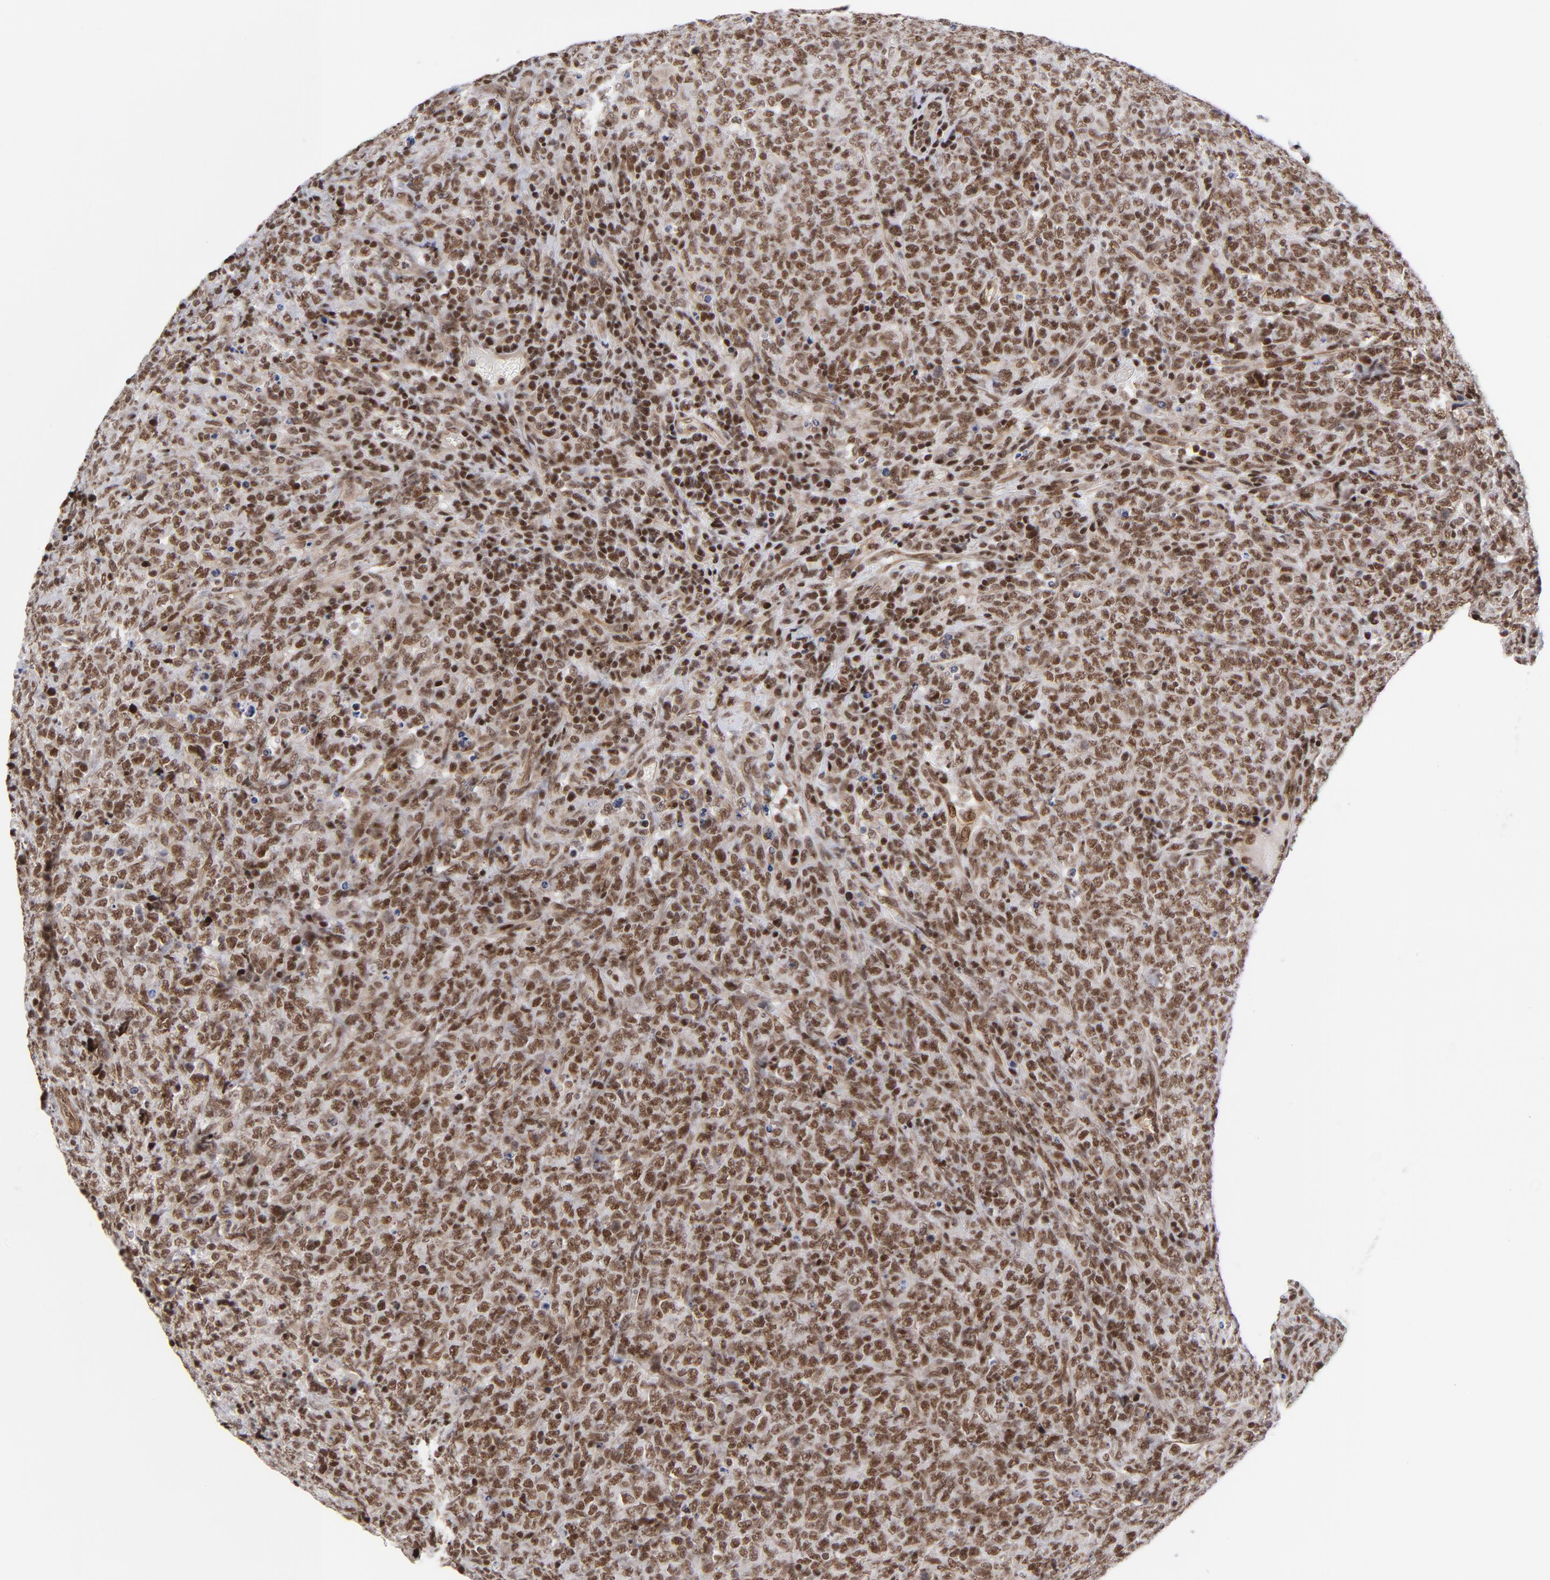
{"staining": {"intensity": "strong", "quantity": ">75%", "location": "nuclear"}, "tissue": "lymphoma", "cell_type": "Tumor cells", "image_type": "cancer", "snomed": [{"axis": "morphology", "description": "Malignant lymphoma, non-Hodgkin's type, High grade"}, {"axis": "topography", "description": "Tonsil"}], "caption": "Protein staining exhibits strong nuclear staining in approximately >75% of tumor cells in lymphoma. Using DAB (brown) and hematoxylin (blue) stains, captured at high magnification using brightfield microscopy.", "gene": "CTCF", "patient": {"sex": "female", "age": 36}}